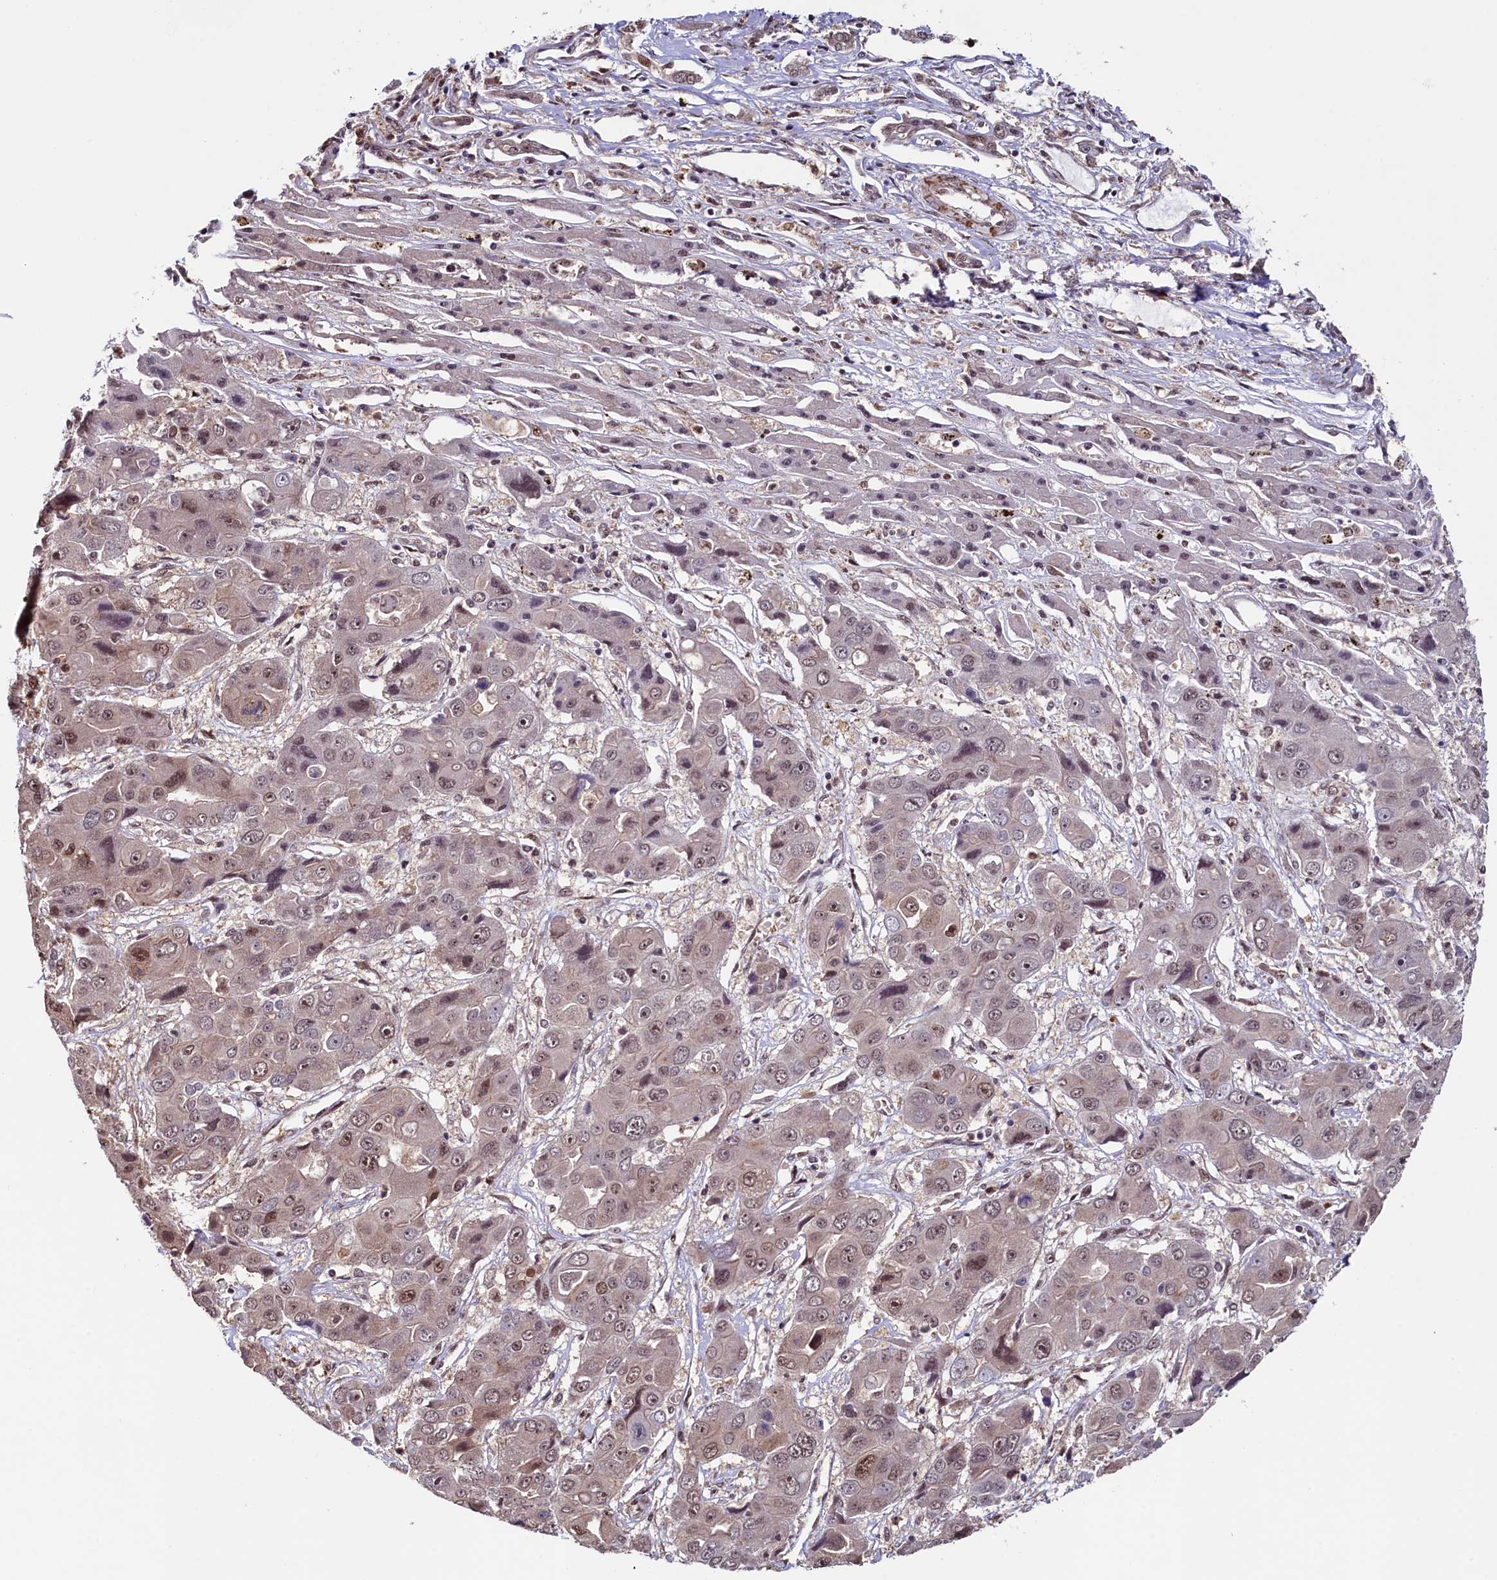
{"staining": {"intensity": "weak", "quantity": ">75%", "location": "nuclear"}, "tissue": "liver cancer", "cell_type": "Tumor cells", "image_type": "cancer", "snomed": [{"axis": "morphology", "description": "Cholangiocarcinoma"}, {"axis": "topography", "description": "Liver"}], "caption": "A brown stain highlights weak nuclear expression of a protein in liver cancer (cholangiocarcinoma) tumor cells.", "gene": "LEO1", "patient": {"sex": "male", "age": 67}}